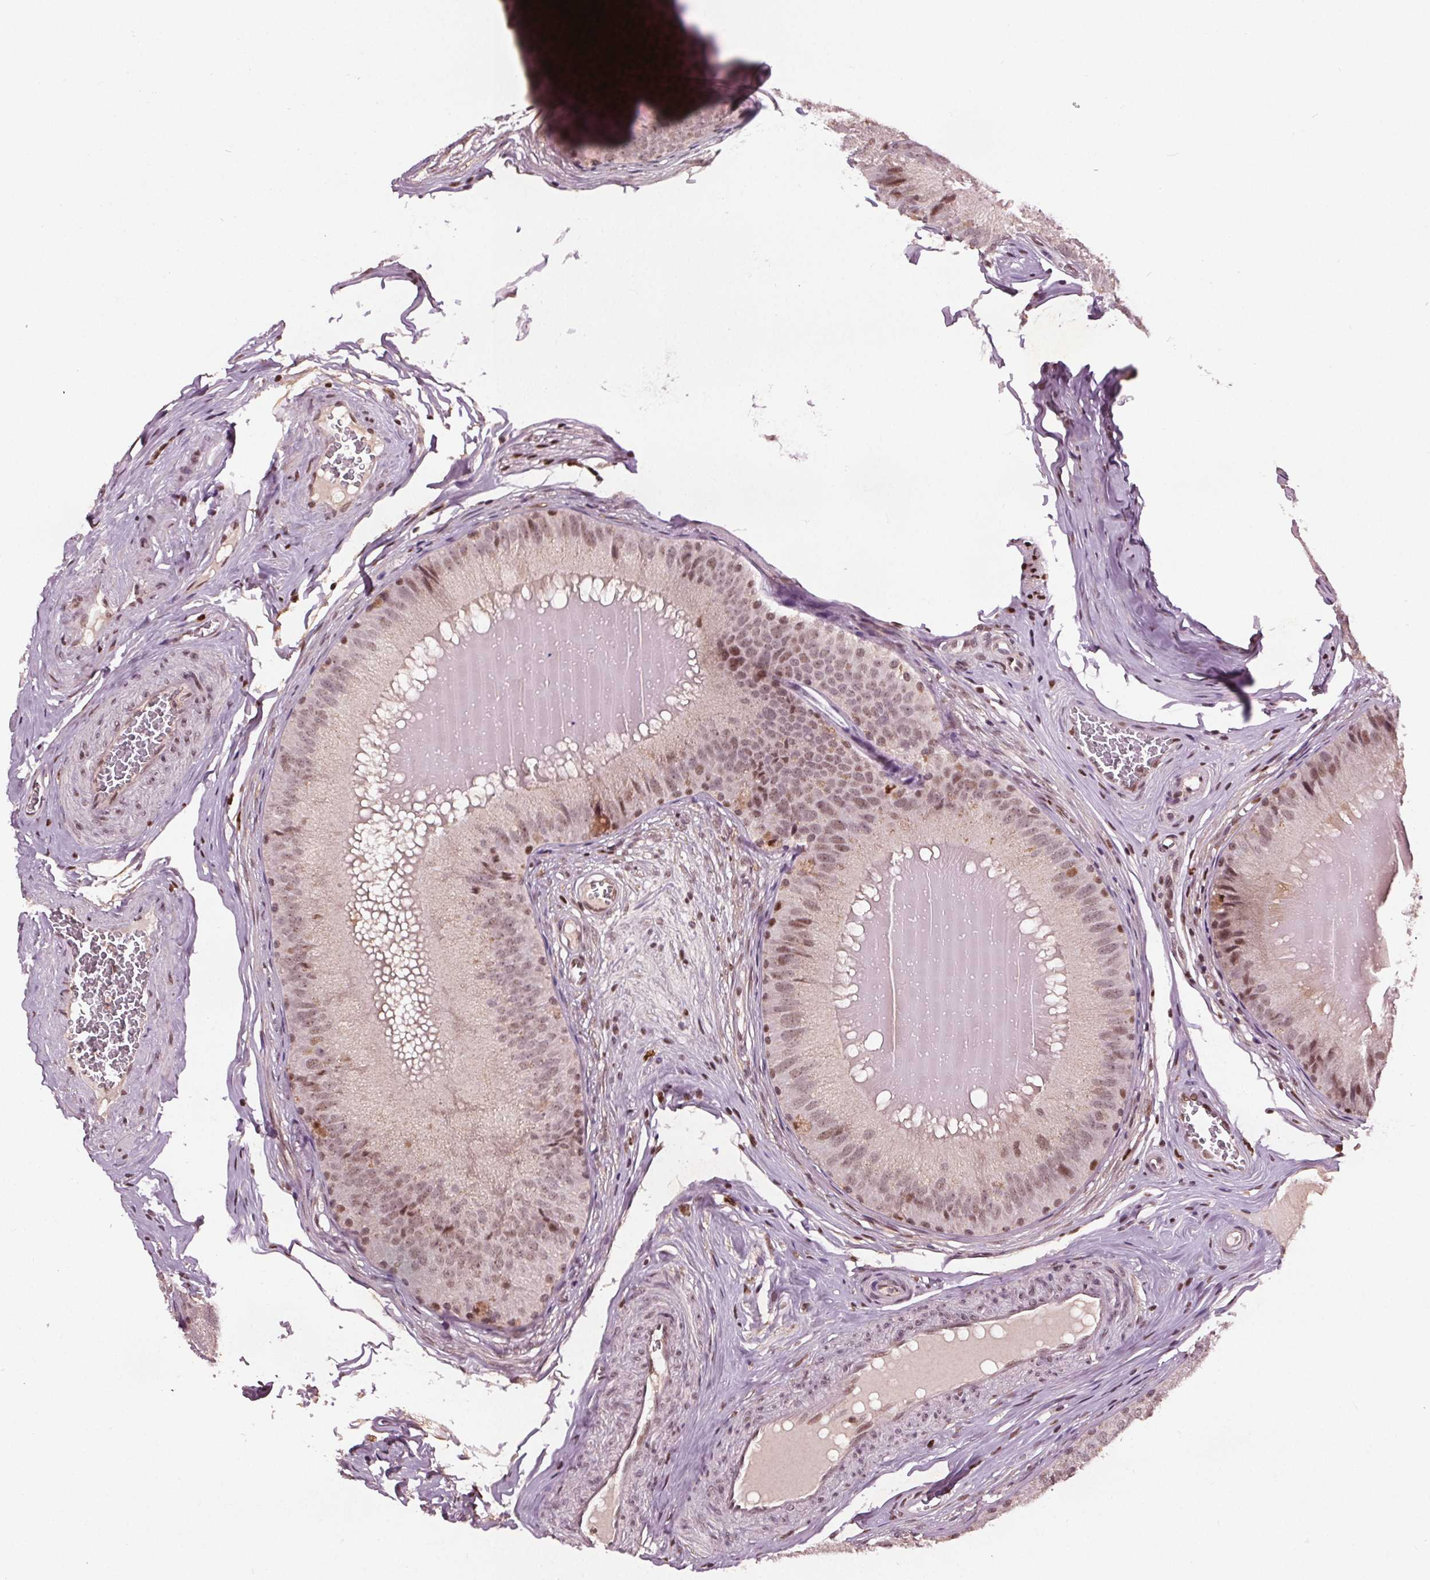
{"staining": {"intensity": "moderate", "quantity": "25%-75%", "location": "cytoplasmic/membranous,nuclear"}, "tissue": "epididymis", "cell_type": "Glandular cells", "image_type": "normal", "snomed": [{"axis": "morphology", "description": "Normal tissue, NOS"}, {"axis": "topography", "description": "Epididymis, spermatic cord, NOS"}], "caption": "Immunohistochemical staining of normal epididymis displays moderate cytoplasmic/membranous,nuclear protein staining in approximately 25%-75% of glandular cells. The staining was performed using DAB (3,3'-diaminobenzidine) to visualize the protein expression in brown, while the nuclei were stained in blue with hematoxylin (Magnification: 20x).", "gene": "DDX11", "patient": {"sex": "male", "age": 39}}